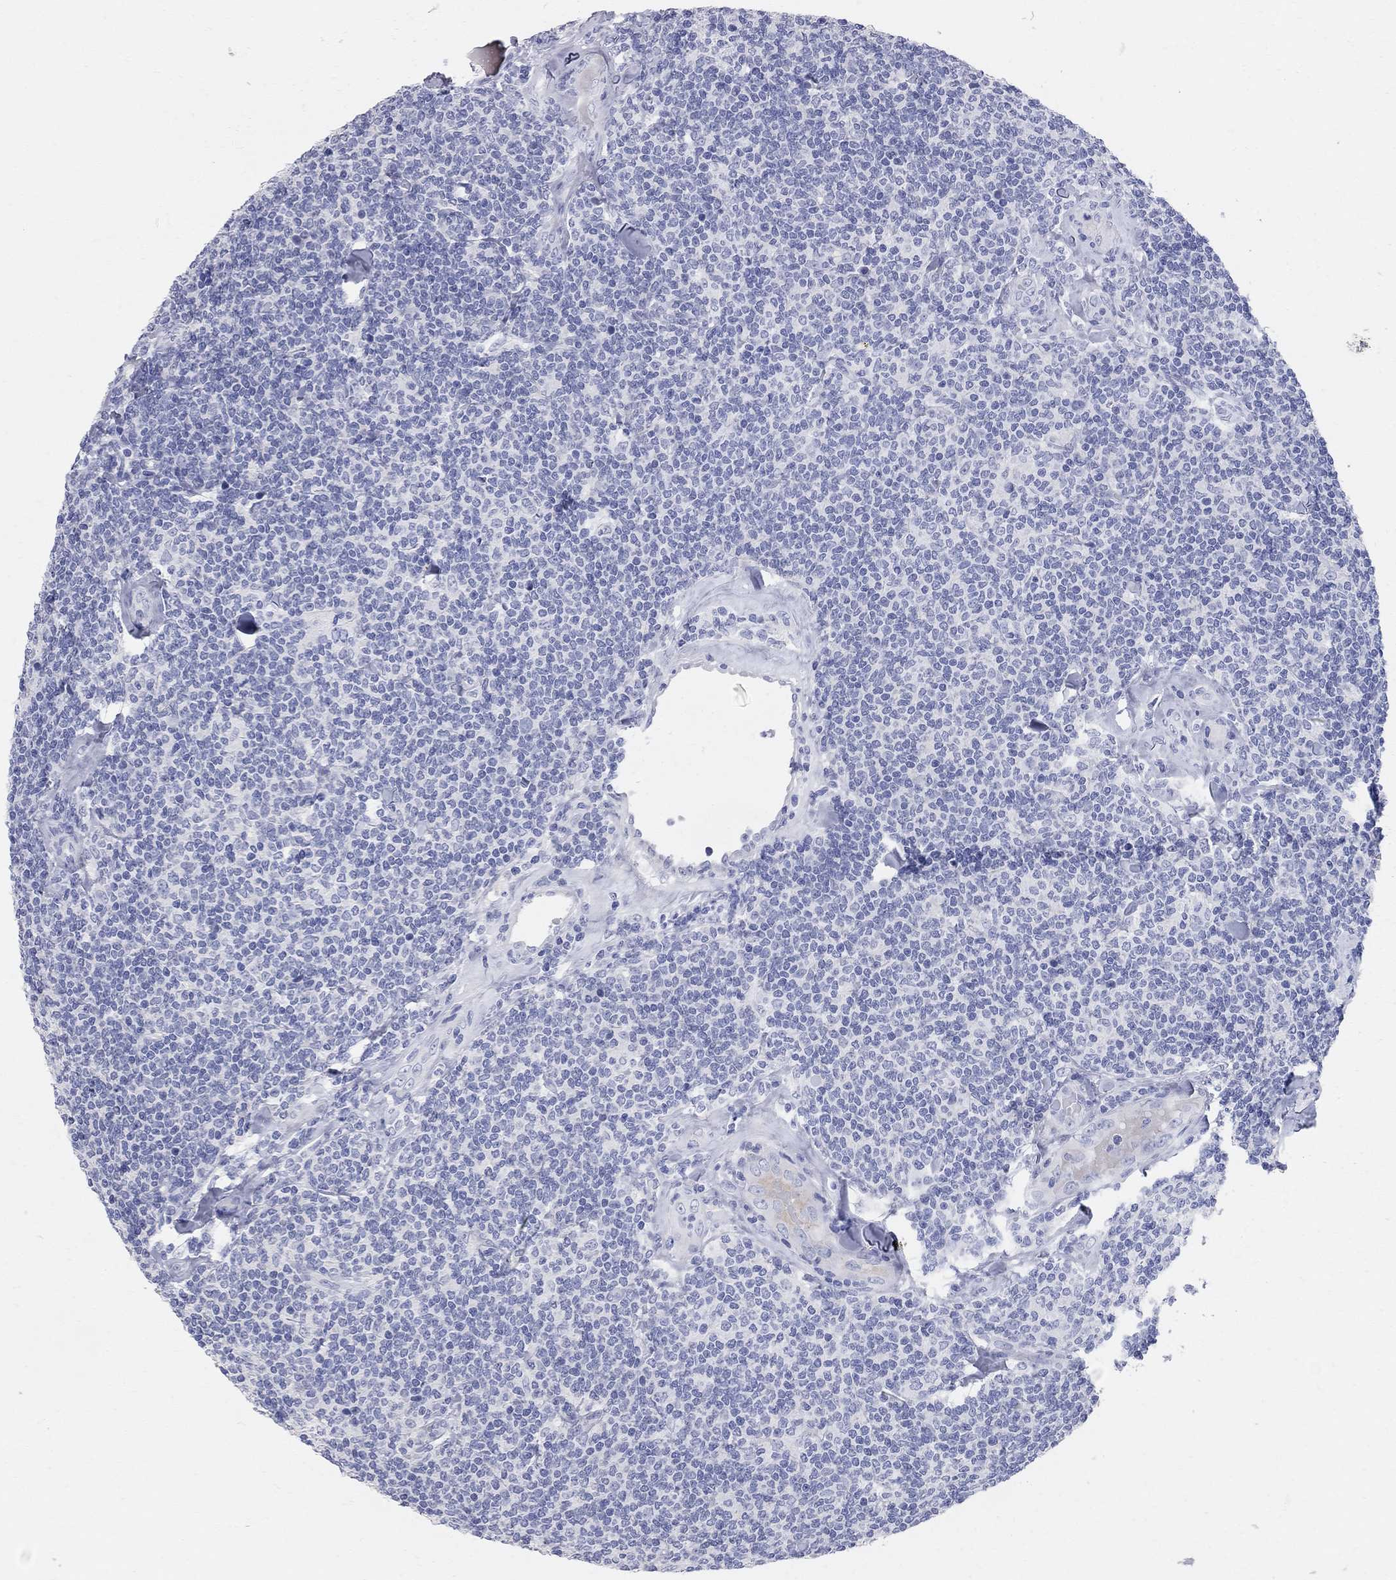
{"staining": {"intensity": "negative", "quantity": "none", "location": "none"}, "tissue": "lymphoma", "cell_type": "Tumor cells", "image_type": "cancer", "snomed": [{"axis": "morphology", "description": "Malignant lymphoma, non-Hodgkin's type, Low grade"}, {"axis": "topography", "description": "Lymph node"}], "caption": "An IHC histopathology image of low-grade malignant lymphoma, non-Hodgkin's type is shown. There is no staining in tumor cells of low-grade malignant lymphoma, non-Hodgkin's type.", "gene": "AOX1", "patient": {"sex": "female", "age": 56}}